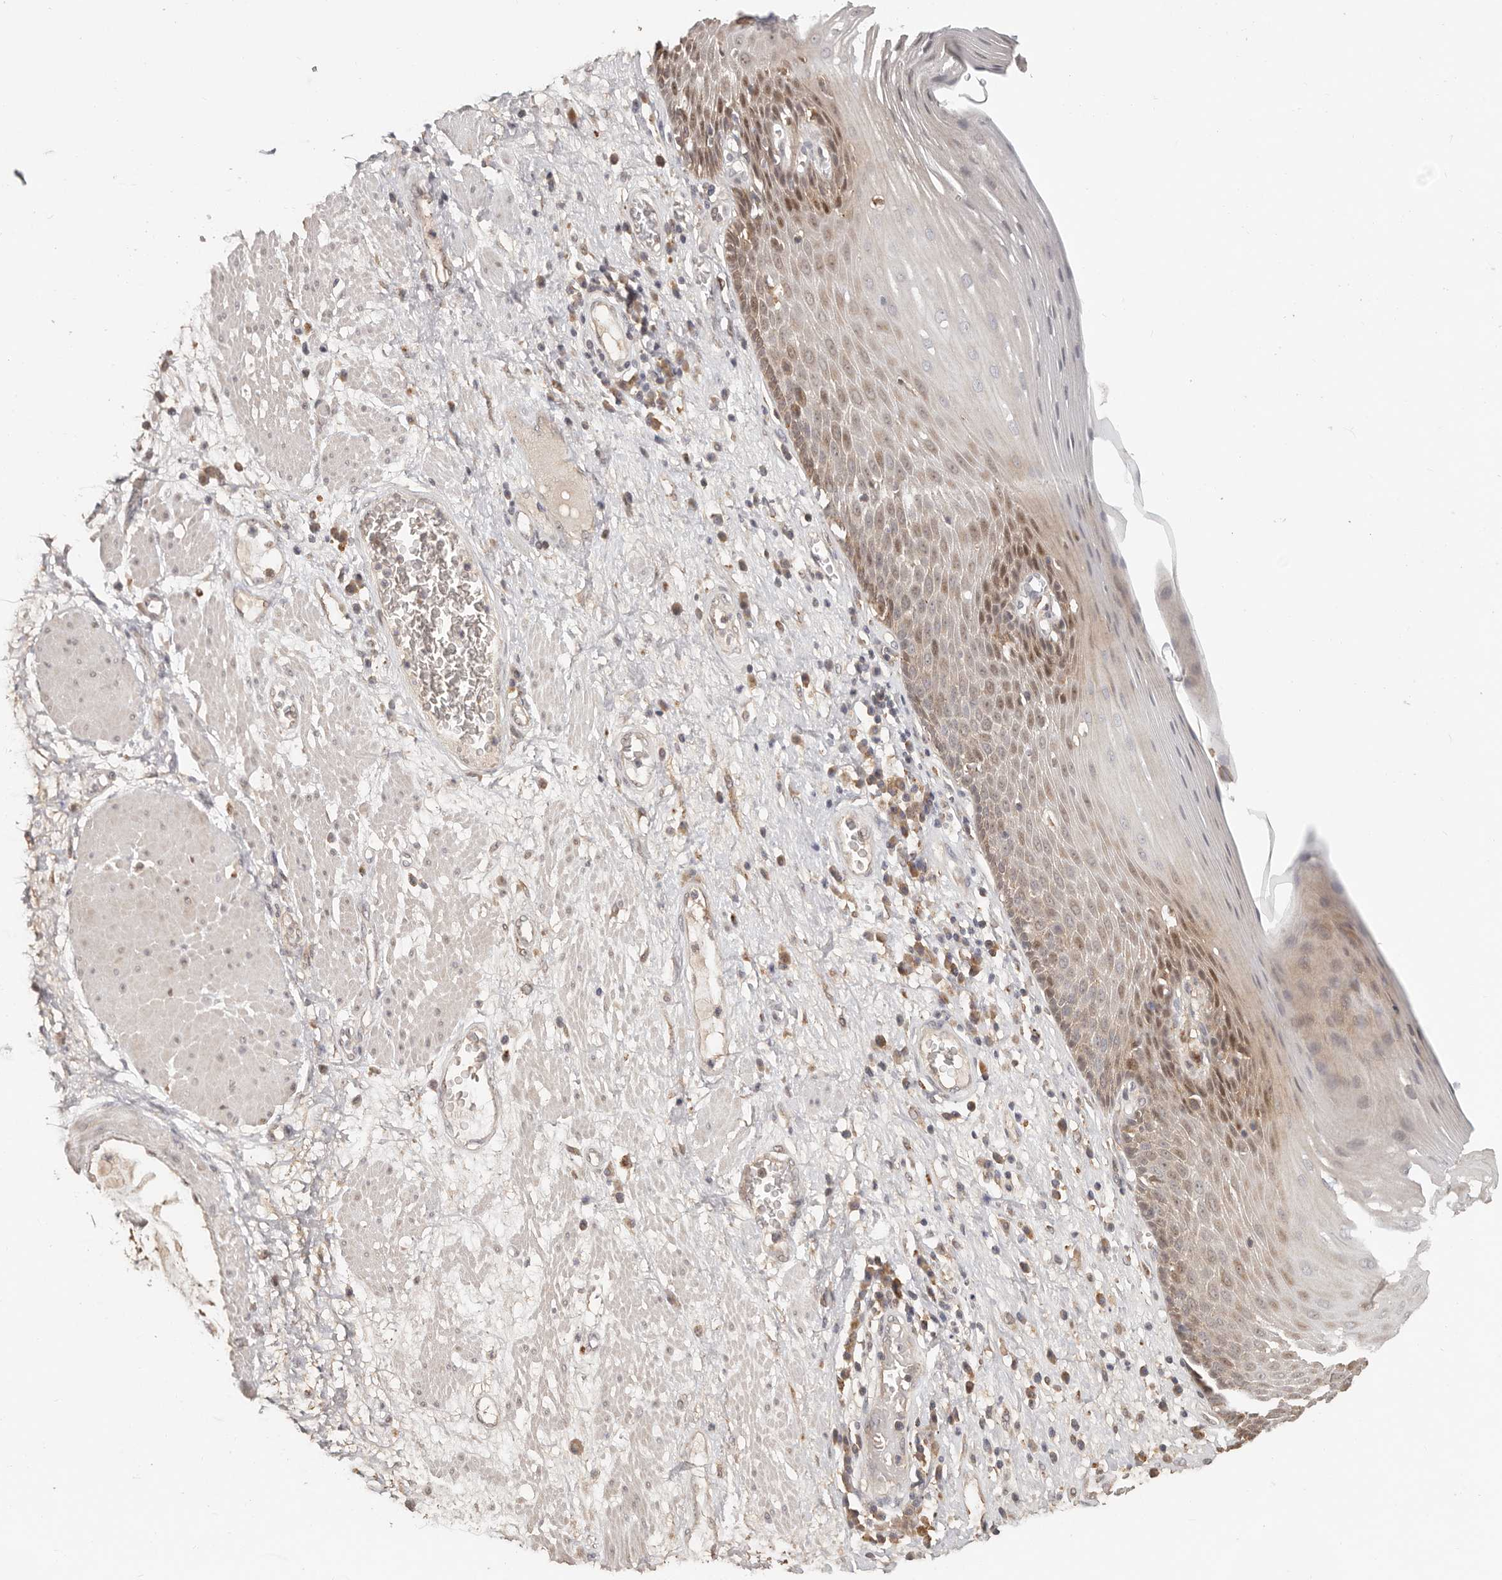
{"staining": {"intensity": "moderate", "quantity": "25%-75%", "location": "cytoplasmic/membranous,nuclear"}, "tissue": "esophagus", "cell_type": "Squamous epithelial cells", "image_type": "normal", "snomed": [{"axis": "morphology", "description": "Normal tissue, NOS"}, {"axis": "morphology", "description": "Adenocarcinoma, NOS"}, {"axis": "topography", "description": "Esophagus"}], "caption": "The image shows immunohistochemical staining of benign esophagus. There is moderate cytoplasmic/membranous,nuclear expression is appreciated in approximately 25%-75% of squamous epithelial cells.", "gene": "ZRANB1", "patient": {"sex": "male", "age": 62}}